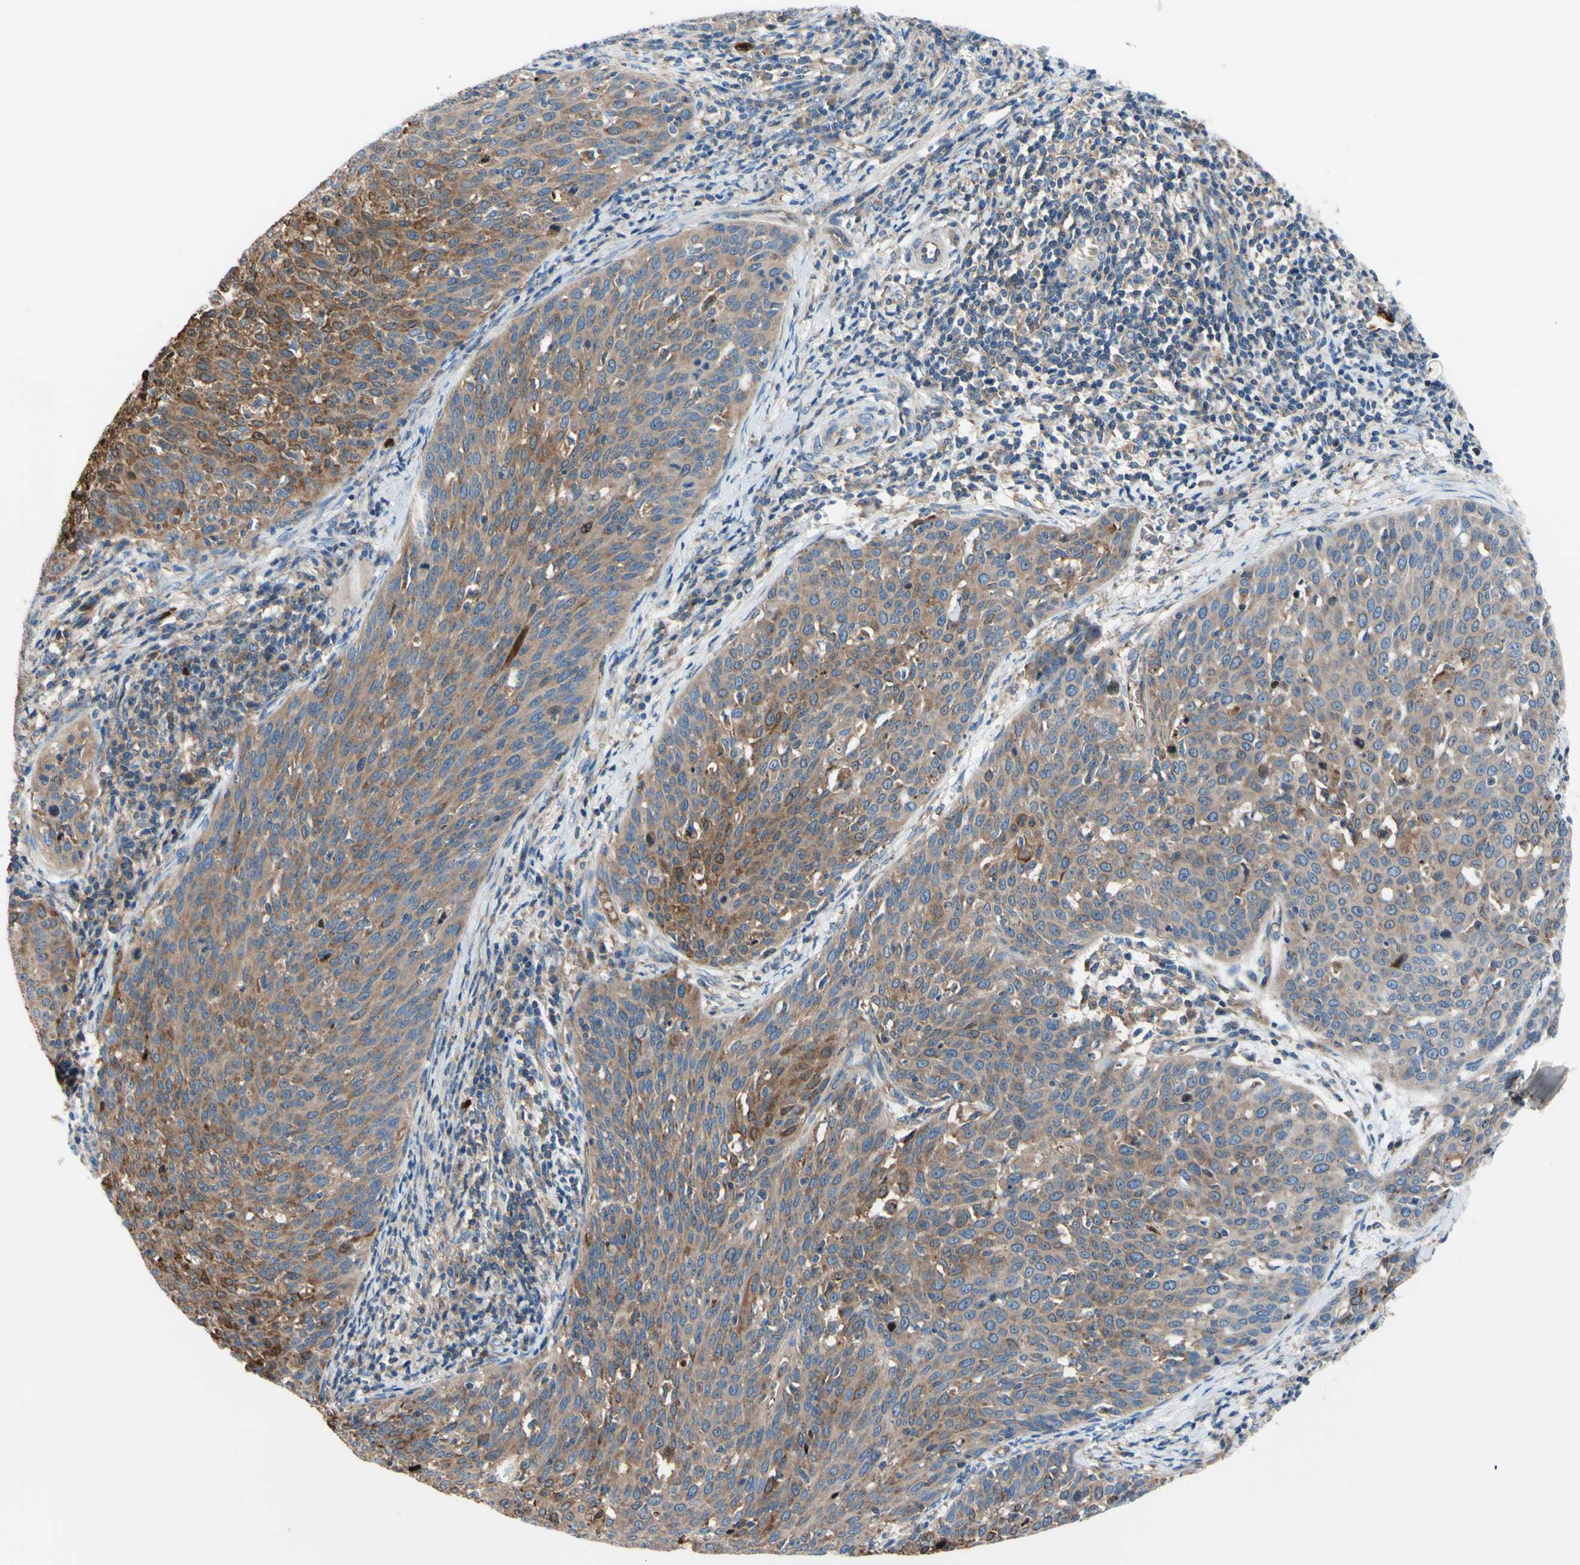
{"staining": {"intensity": "moderate", "quantity": "<25%", "location": "cytoplasmic/membranous"}, "tissue": "cervical cancer", "cell_type": "Tumor cells", "image_type": "cancer", "snomed": [{"axis": "morphology", "description": "Squamous cell carcinoma, NOS"}, {"axis": "topography", "description": "Cervix"}], "caption": "Immunohistochemistry (IHC) (DAB (3,3'-diaminobenzidine)) staining of cervical squamous cell carcinoma displays moderate cytoplasmic/membranous protein expression in about <25% of tumor cells.", "gene": "USP9X", "patient": {"sex": "female", "age": 38}}